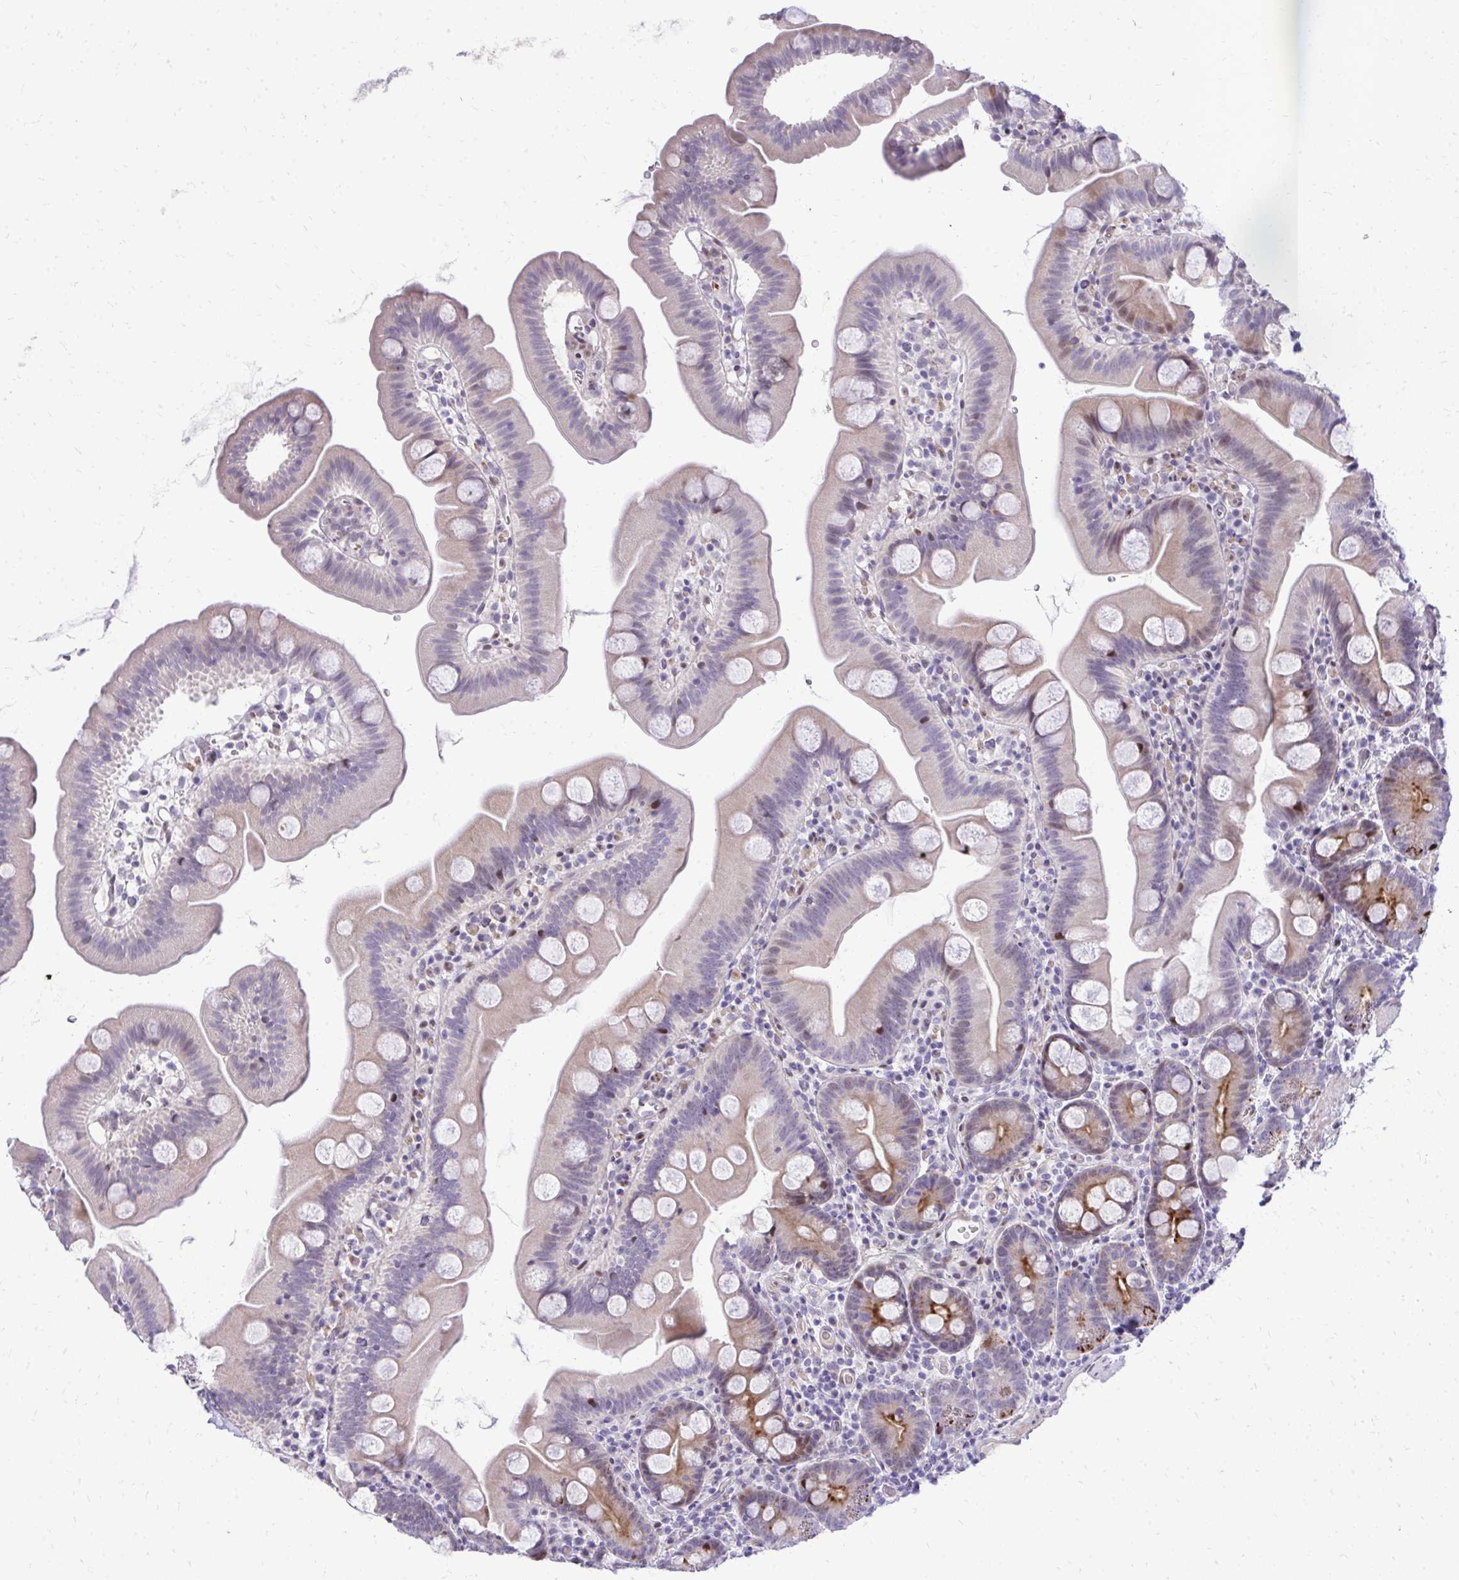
{"staining": {"intensity": "moderate", "quantity": "25%-75%", "location": "cytoplasmic/membranous,nuclear"}, "tissue": "small intestine", "cell_type": "Glandular cells", "image_type": "normal", "snomed": [{"axis": "morphology", "description": "Normal tissue, NOS"}, {"axis": "topography", "description": "Small intestine"}], "caption": "High-power microscopy captured an IHC photomicrograph of normal small intestine, revealing moderate cytoplasmic/membranous,nuclear positivity in approximately 25%-75% of glandular cells. (brown staining indicates protein expression, while blue staining denotes nuclei).", "gene": "DLX4", "patient": {"sex": "female", "age": 68}}